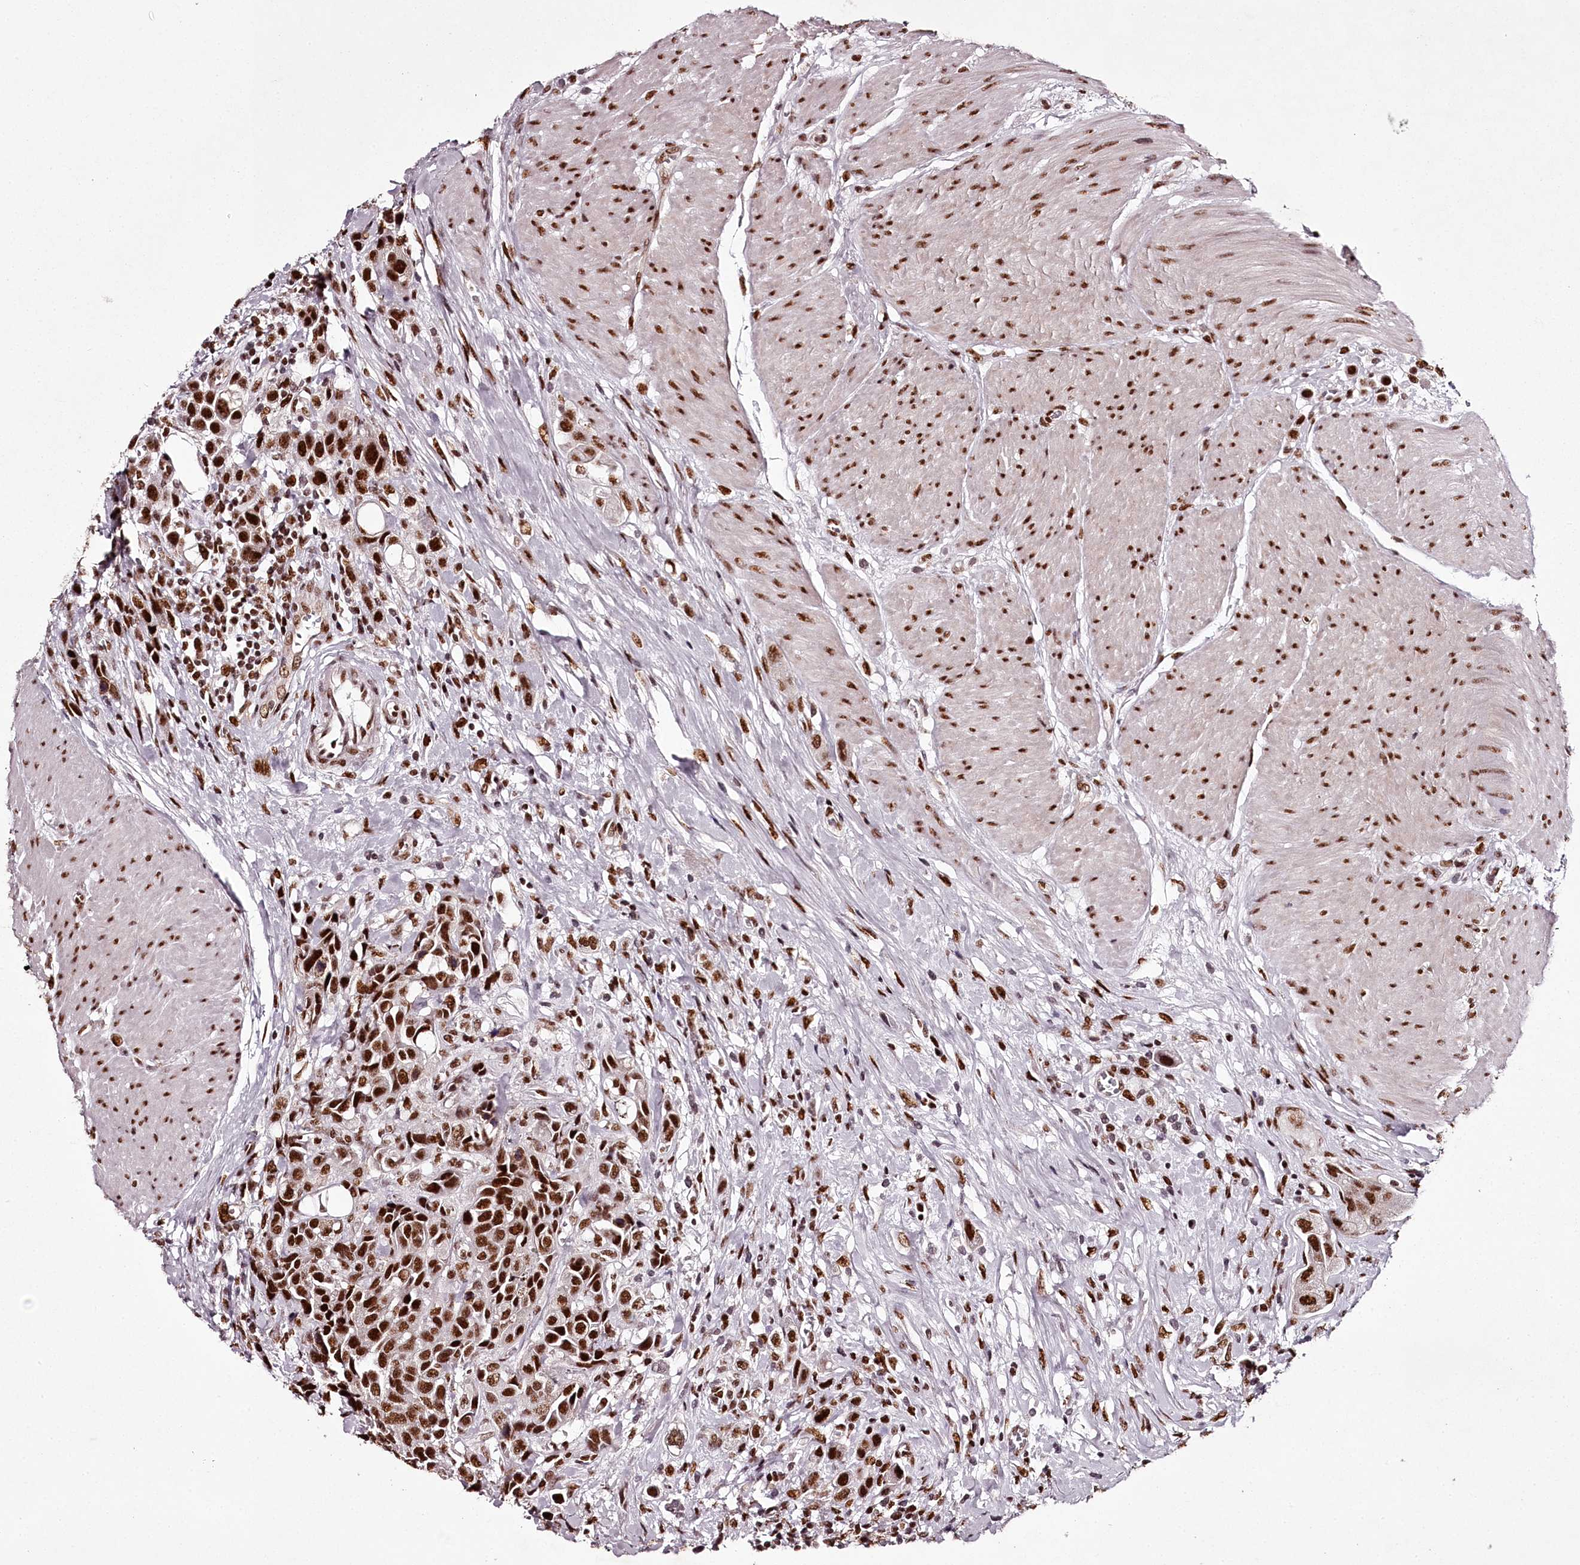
{"staining": {"intensity": "strong", "quantity": ">75%", "location": "nuclear"}, "tissue": "urothelial cancer", "cell_type": "Tumor cells", "image_type": "cancer", "snomed": [{"axis": "morphology", "description": "Urothelial carcinoma, High grade"}, {"axis": "topography", "description": "Urinary bladder"}], "caption": "The histopathology image displays staining of urothelial carcinoma (high-grade), revealing strong nuclear protein expression (brown color) within tumor cells. (brown staining indicates protein expression, while blue staining denotes nuclei).", "gene": "PSPC1", "patient": {"sex": "male", "age": 50}}